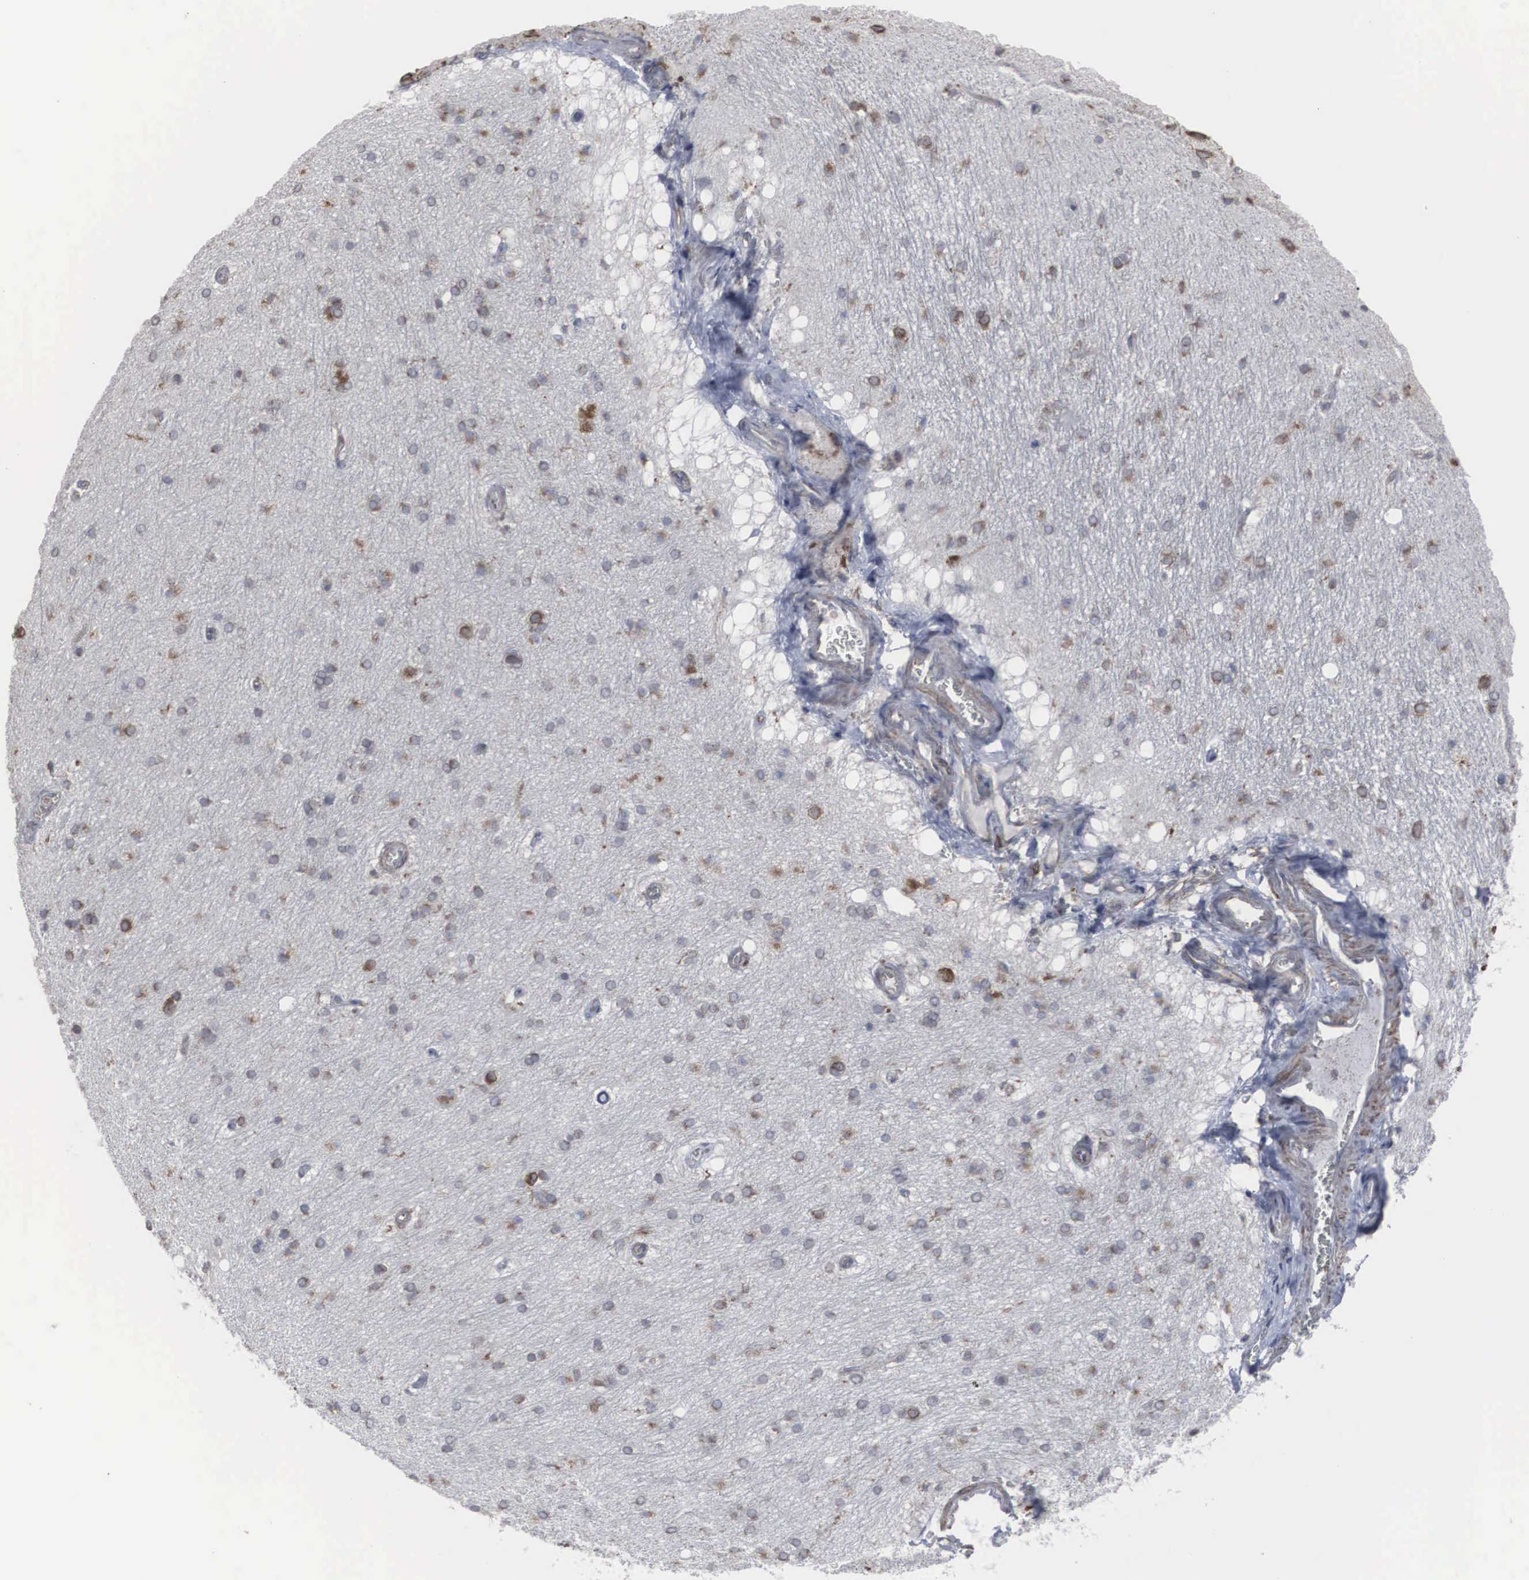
{"staining": {"intensity": "weak", "quantity": ">75%", "location": "cytoplasmic/membranous"}, "tissue": "cerebral cortex", "cell_type": "Endothelial cells", "image_type": "normal", "snomed": [{"axis": "morphology", "description": "Normal tissue, NOS"}, {"axis": "topography", "description": "Cerebral cortex"}, {"axis": "topography", "description": "Hippocampus"}], "caption": "Protein staining of unremarkable cerebral cortex shows weak cytoplasmic/membranous positivity in about >75% of endothelial cells.", "gene": "CTAGE15", "patient": {"sex": "female", "age": 19}}